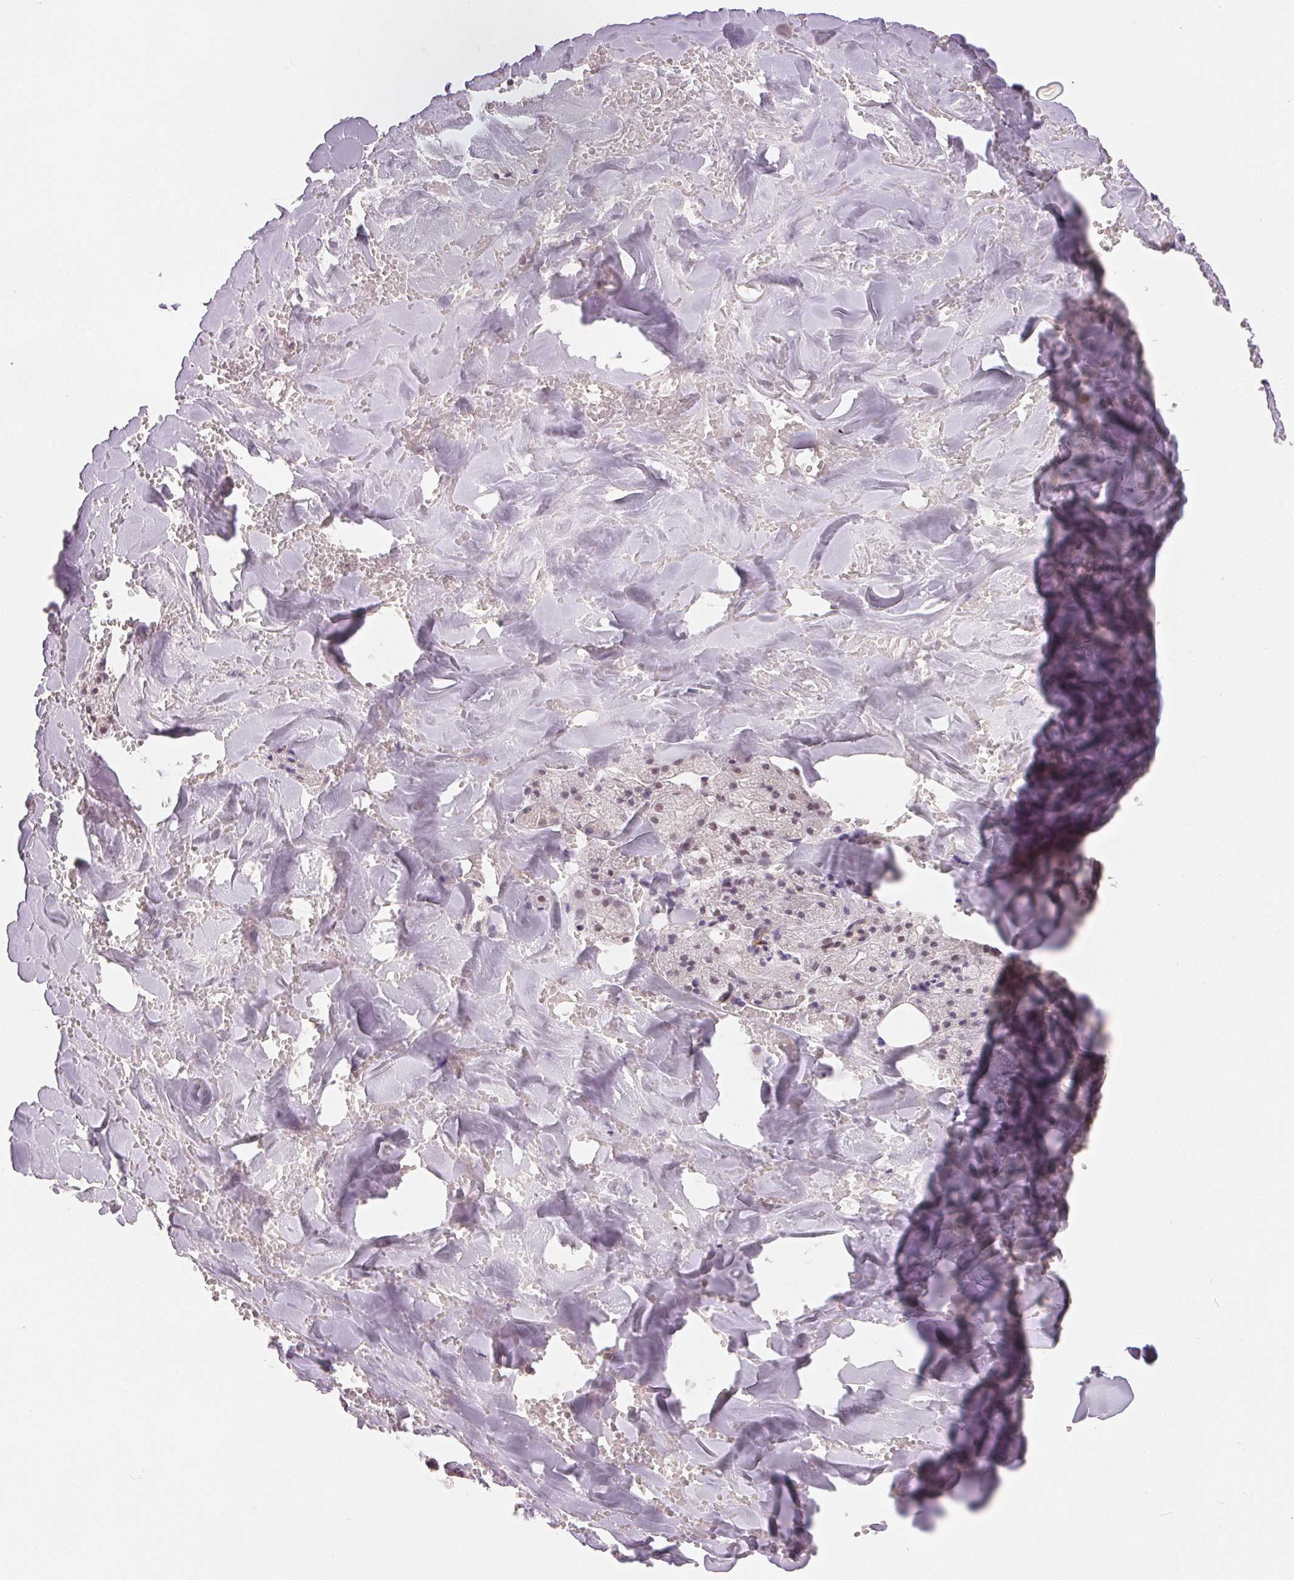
{"staining": {"intensity": "weak", "quantity": "25%-75%", "location": "nuclear"}, "tissue": "salivary gland", "cell_type": "Glandular cells", "image_type": "normal", "snomed": [{"axis": "morphology", "description": "Normal tissue, NOS"}, {"axis": "topography", "description": "Salivary gland"}, {"axis": "topography", "description": "Peripheral nerve tissue"}], "caption": "A high-resolution micrograph shows IHC staining of unremarkable salivary gland, which reveals weak nuclear staining in approximately 25%-75% of glandular cells. The staining is performed using DAB brown chromogen to label protein expression. The nuclei are counter-stained blue using hematoxylin.", "gene": "DEK", "patient": {"sex": "male", "age": 38}}